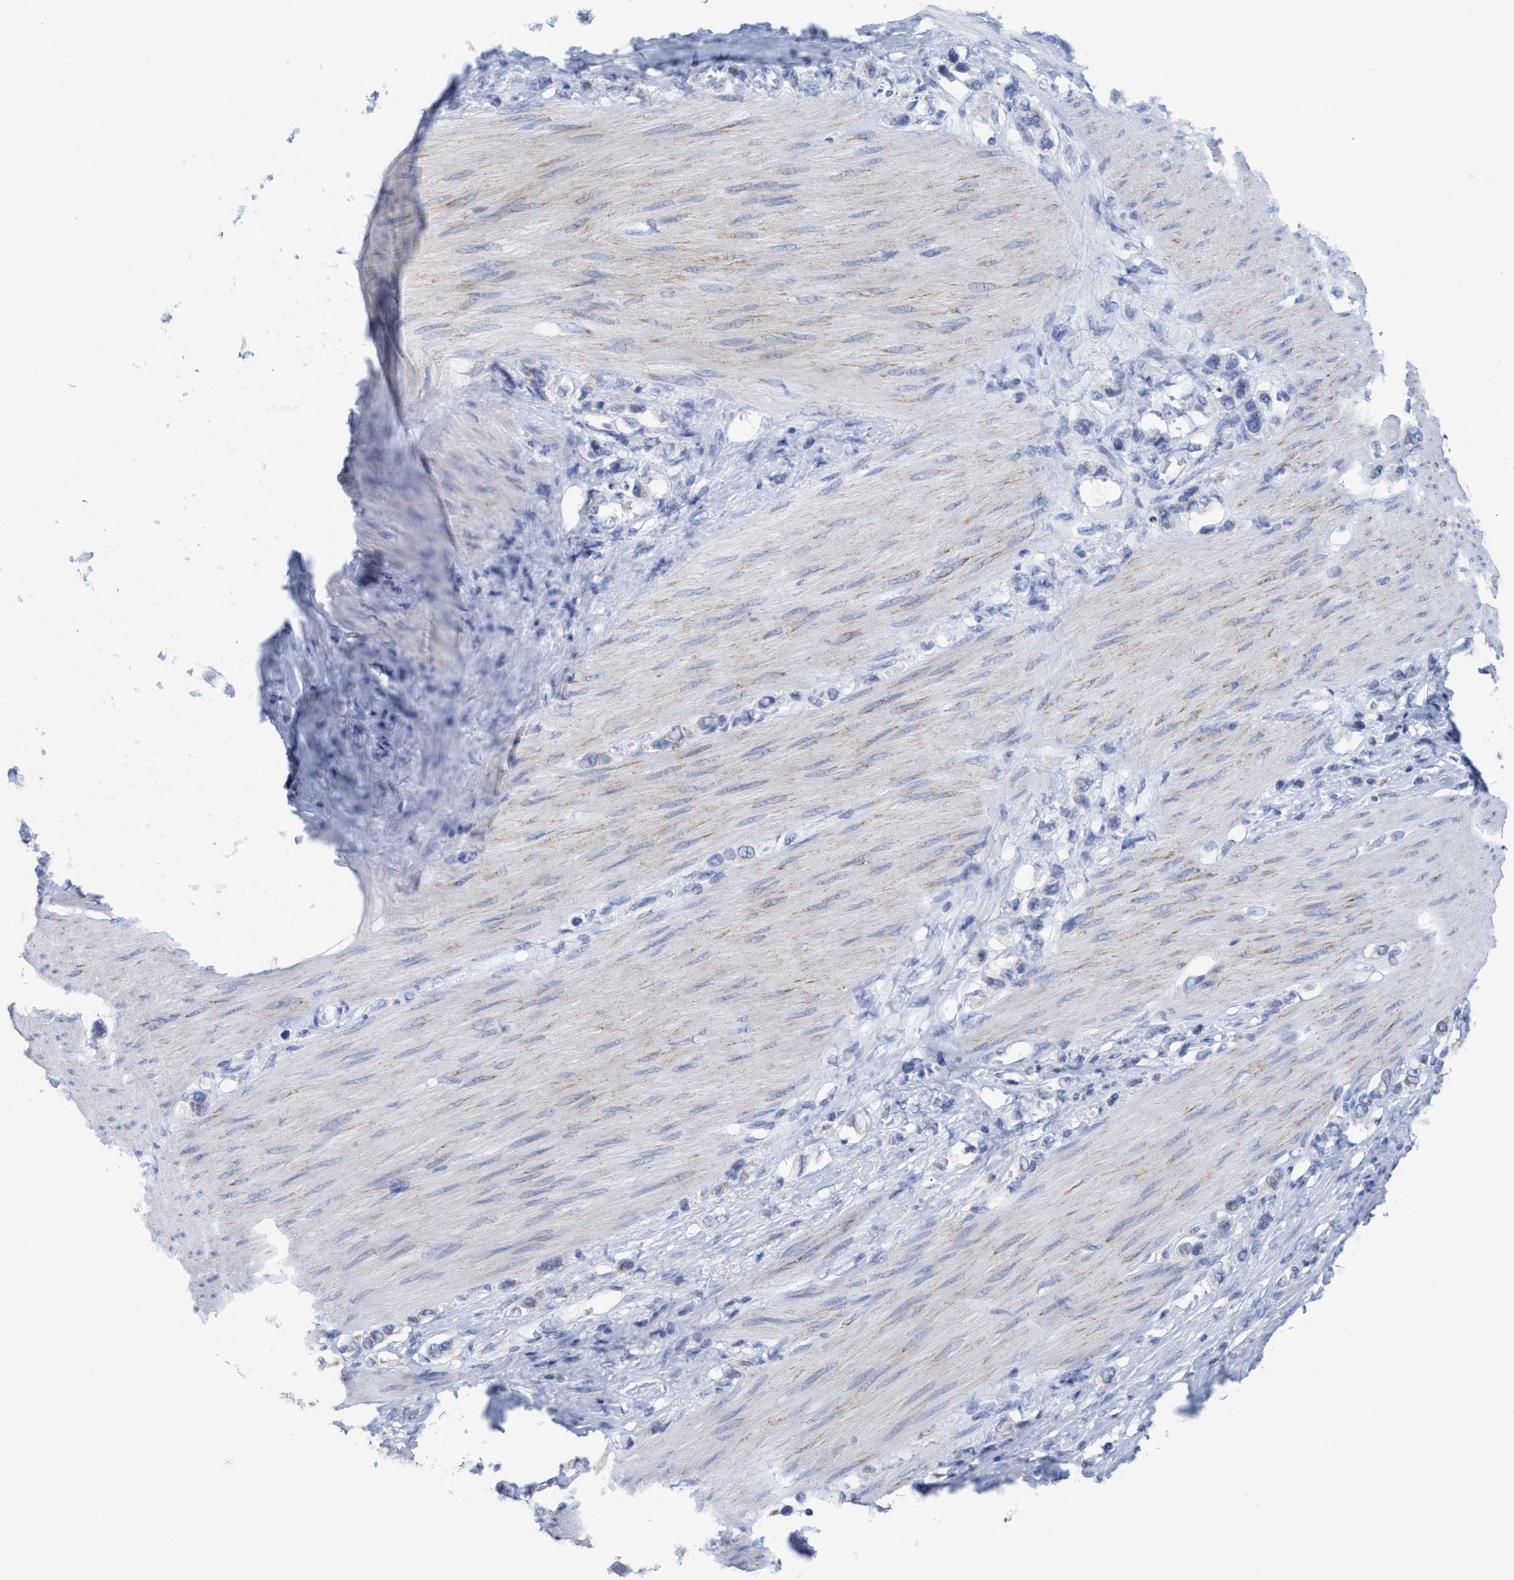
{"staining": {"intensity": "negative", "quantity": "none", "location": "none"}, "tissue": "stomach cancer", "cell_type": "Tumor cells", "image_type": "cancer", "snomed": [{"axis": "morphology", "description": "Adenocarcinoma, NOS"}, {"axis": "topography", "description": "Stomach"}], "caption": "Histopathology image shows no protein expression in tumor cells of stomach adenocarcinoma tissue.", "gene": "RSAD1", "patient": {"sex": "female", "age": 65}}